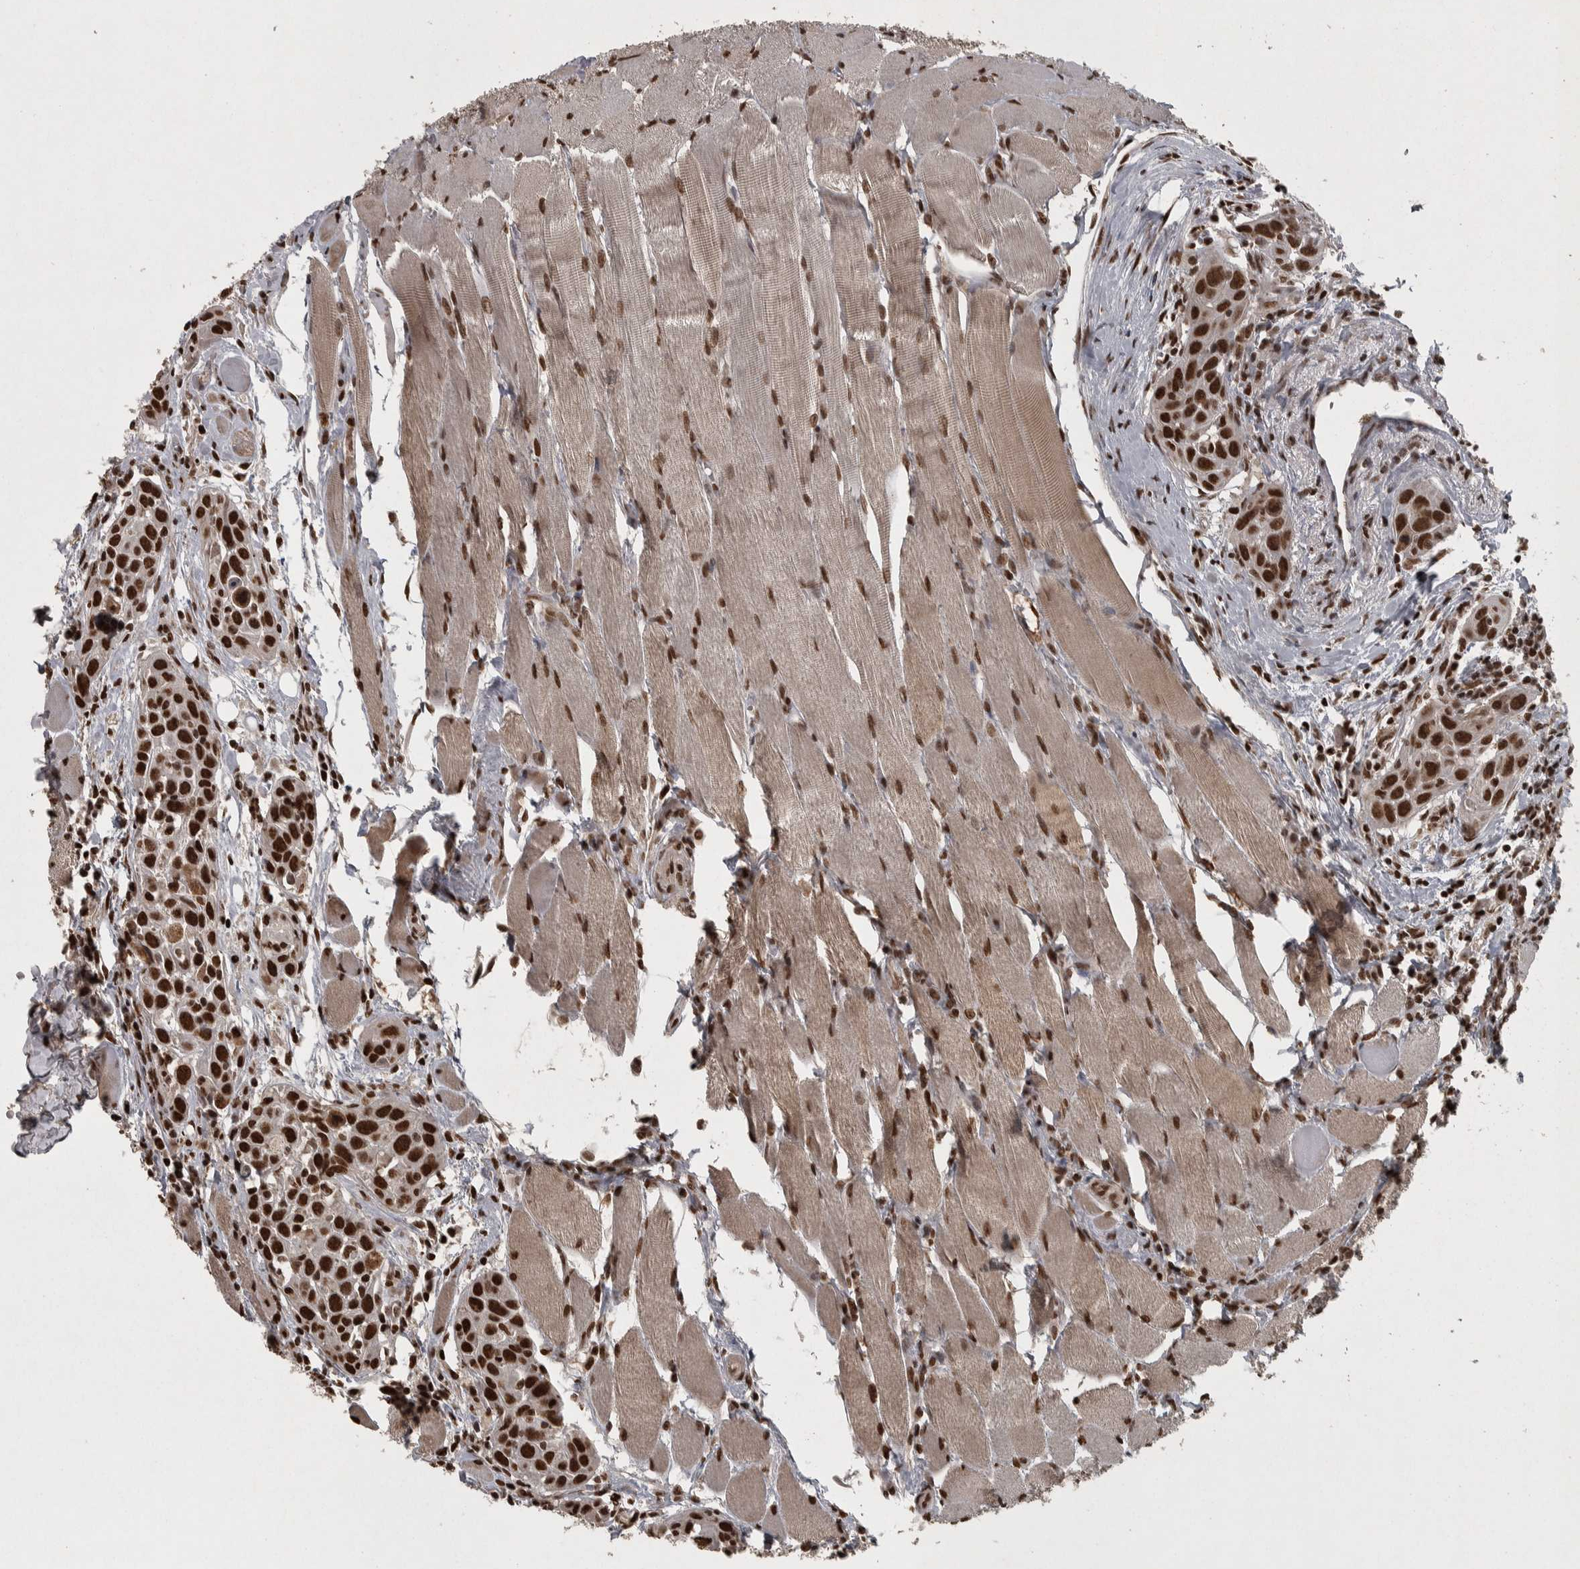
{"staining": {"intensity": "strong", "quantity": ">75%", "location": "nuclear"}, "tissue": "head and neck cancer", "cell_type": "Tumor cells", "image_type": "cancer", "snomed": [{"axis": "morphology", "description": "Squamous cell carcinoma, NOS"}, {"axis": "topography", "description": "Oral tissue"}, {"axis": "topography", "description": "Head-Neck"}], "caption": "DAB immunohistochemical staining of human squamous cell carcinoma (head and neck) shows strong nuclear protein staining in approximately >75% of tumor cells.", "gene": "ZFHX4", "patient": {"sex": "female", "age": 50}}